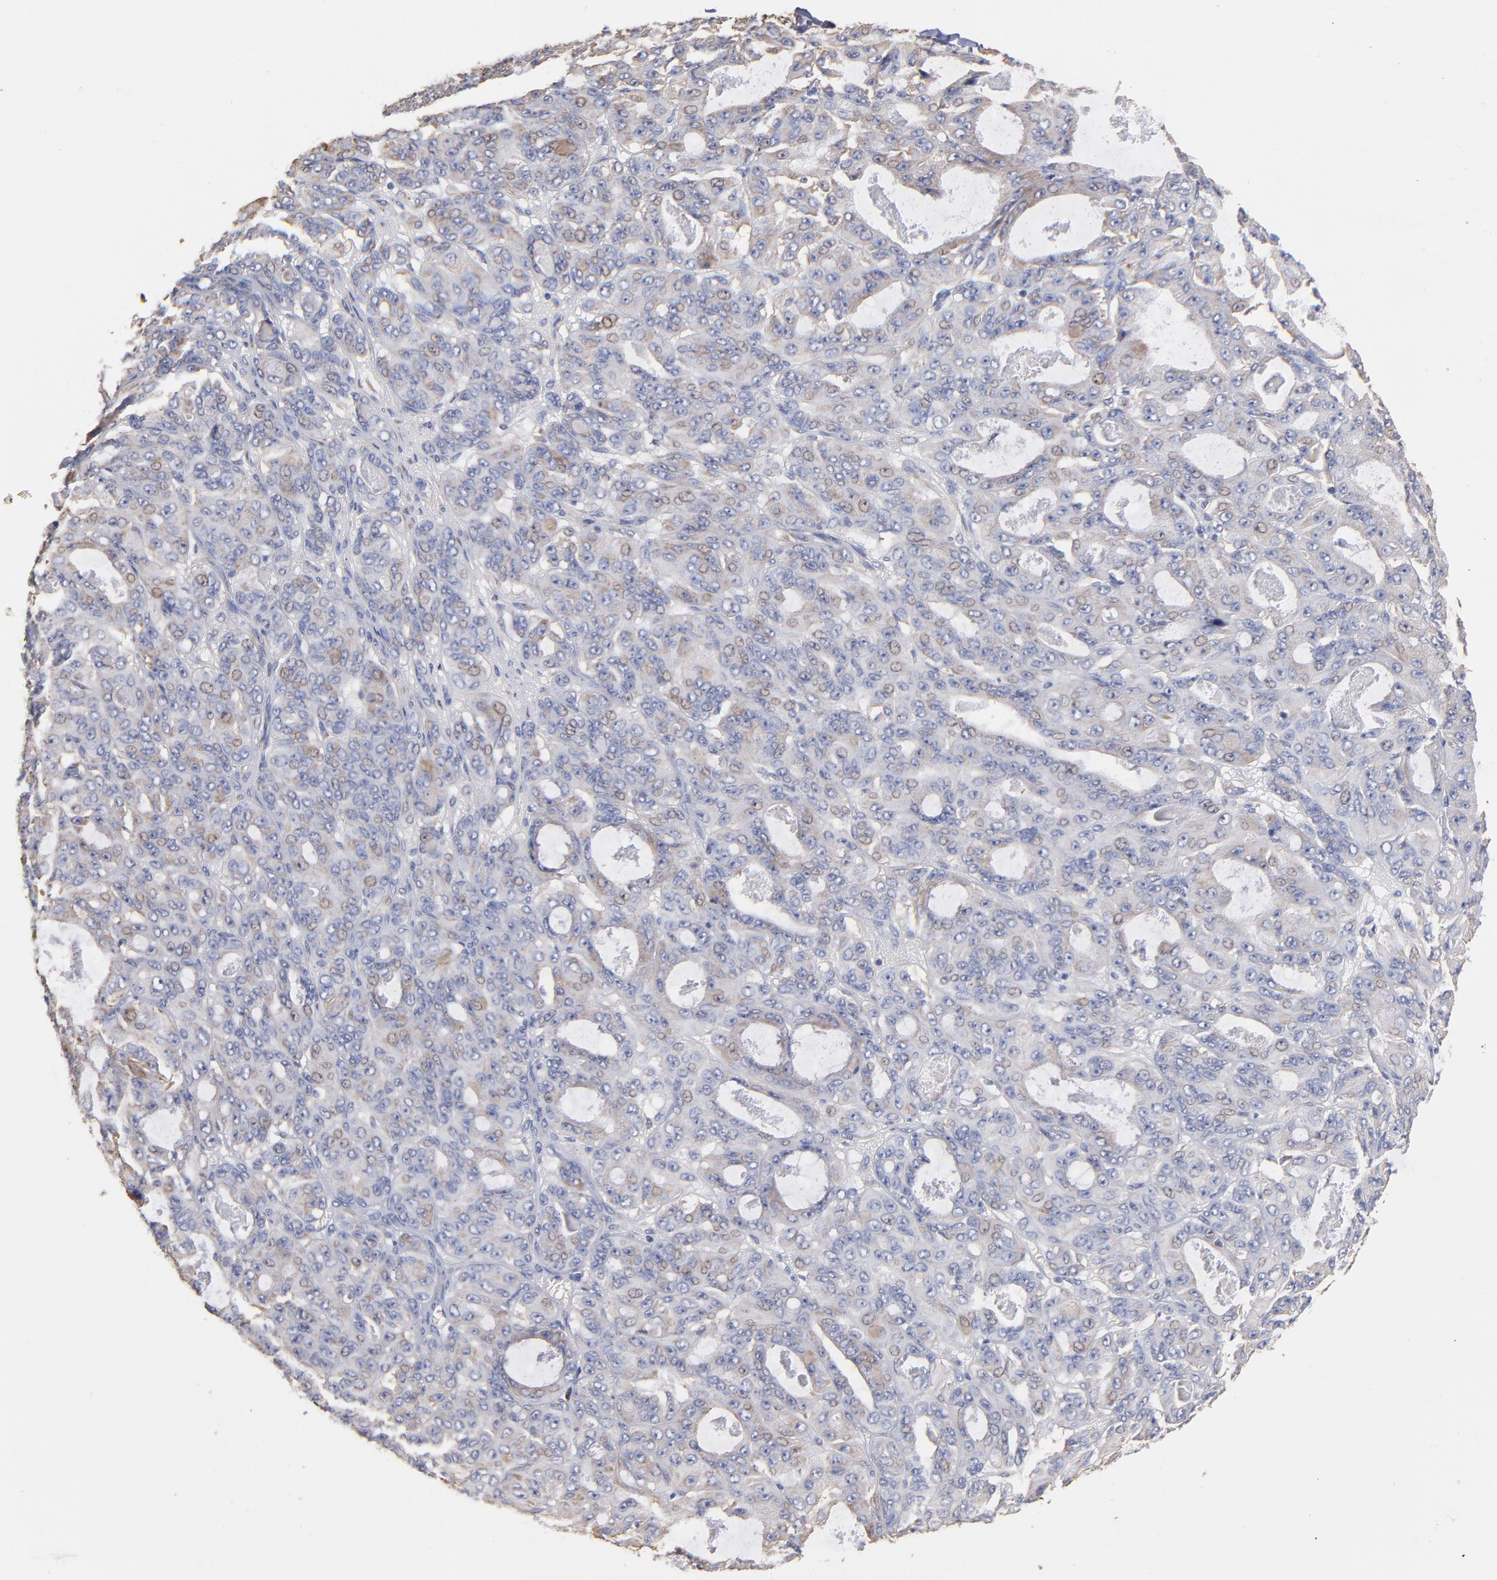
{"staining": {"intensity": "negative", "quantity": "none", "location": "none"}, "tissue": "ovarian cancer", "cell_type": "Tumor cells", "image_type": "cancer", "snomed": [{"axis": "morphology", "description": "Carcinoma, endometroid"}, {"axis": "topography", "description": "Ovary"}], "caption": "Immunohistochemistry histopathology image of human endometroid carcinoma (ovarian) stained for a protein (brown), which demonstrates no expression in tumor cells. Nuclei are stained in blue.", "gene": "RPL9", "patient": {"sex": "female", "age": 61}}